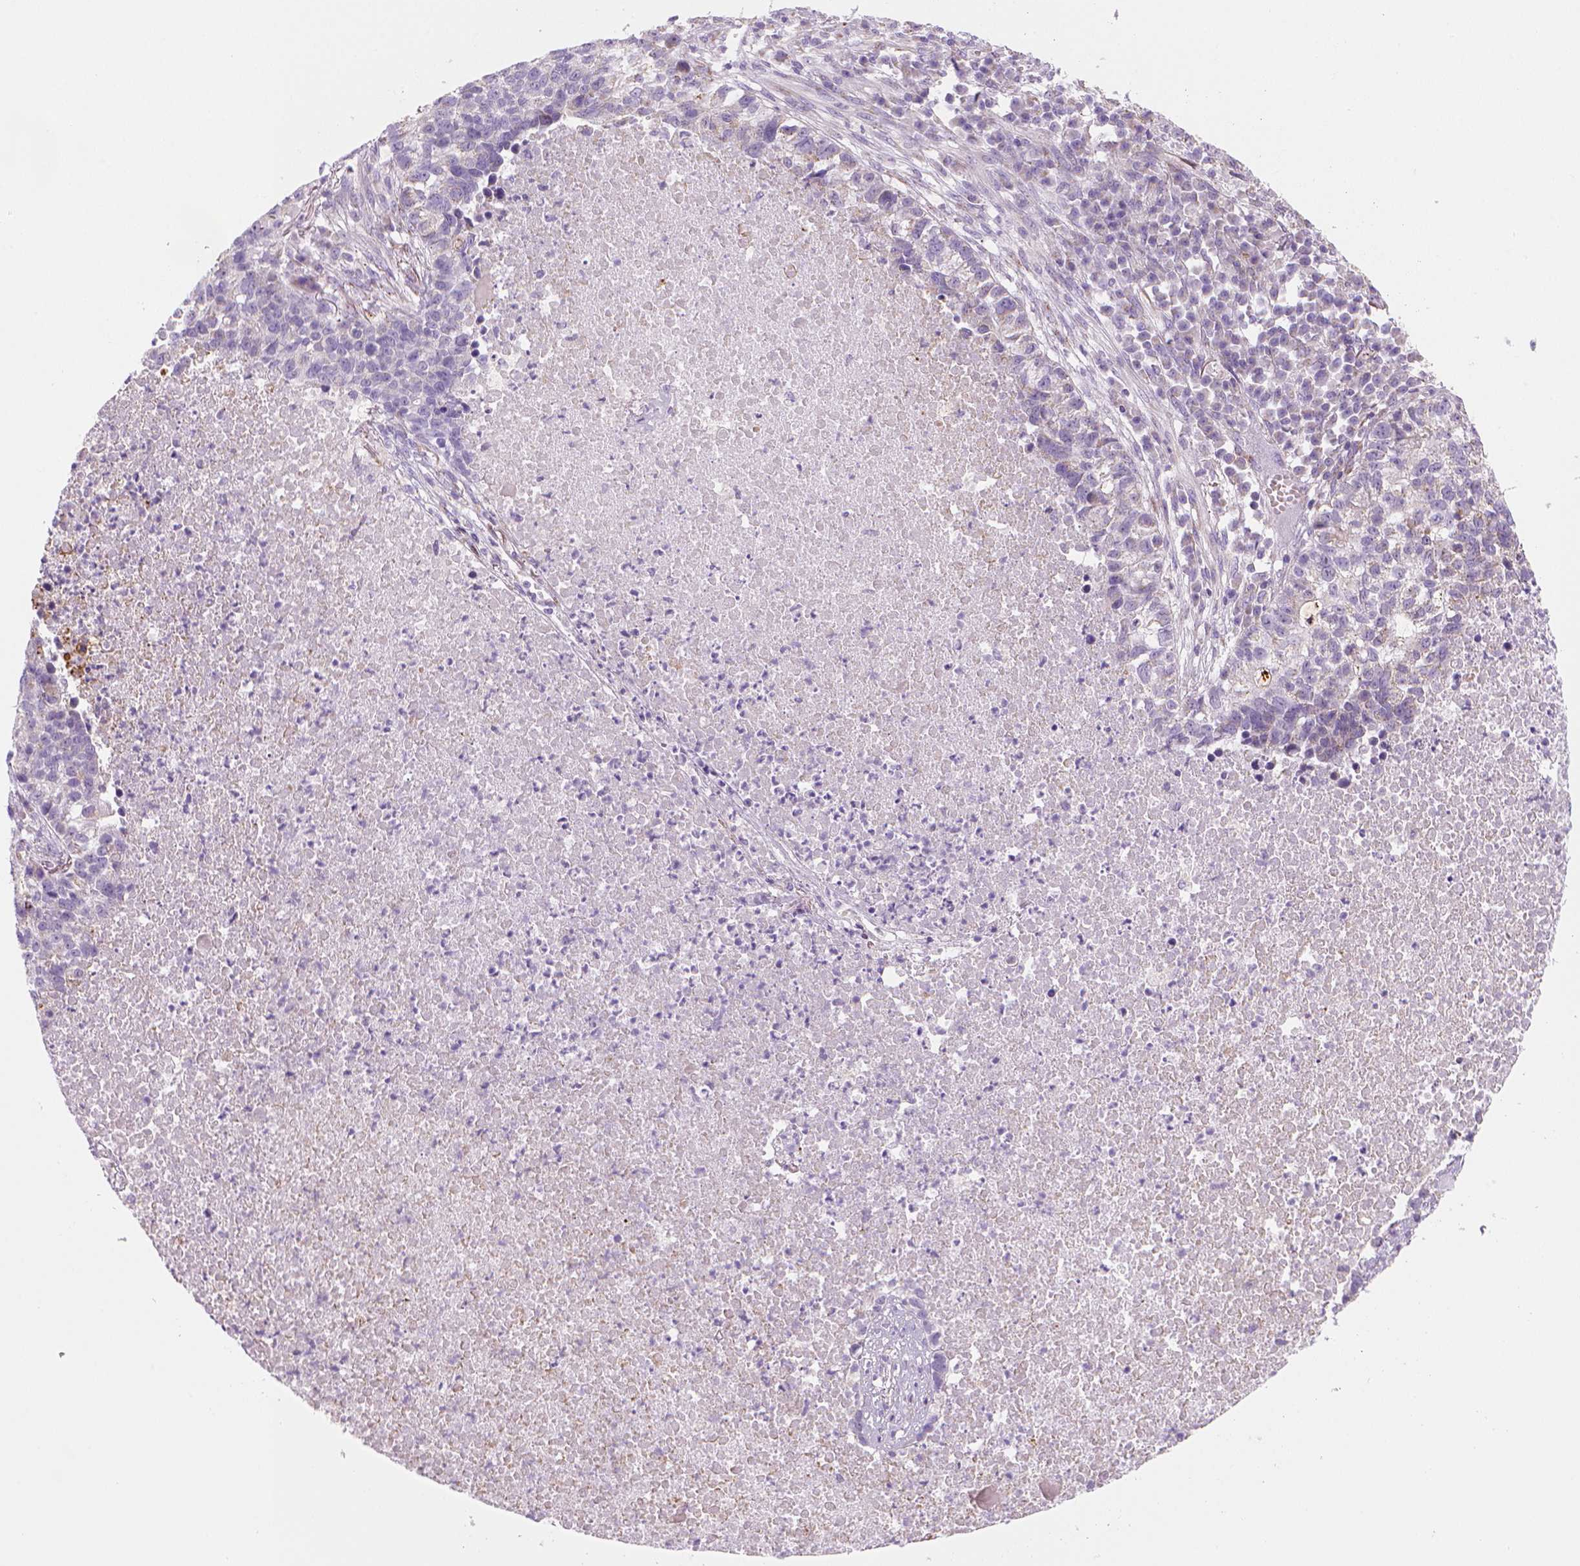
{"staining": {"intensity": "negative", "quantity": "none", "location": "none"}, "tissue": "lung cancer", "cell_type": "Tumor cells", "image_type": "cancer", "snomed": [{"axis": "morphology", "description": "Adenocarcinoma, NOS"}, {"axis": "topography", "description": "Lung"}], "caption": "A micrograph of lung cancer (adenocarcinoma) stained for a protein shows no brown staining in tumor cells.", "gene": "CES2", "patient": {"sex": "male", "age": 57}}